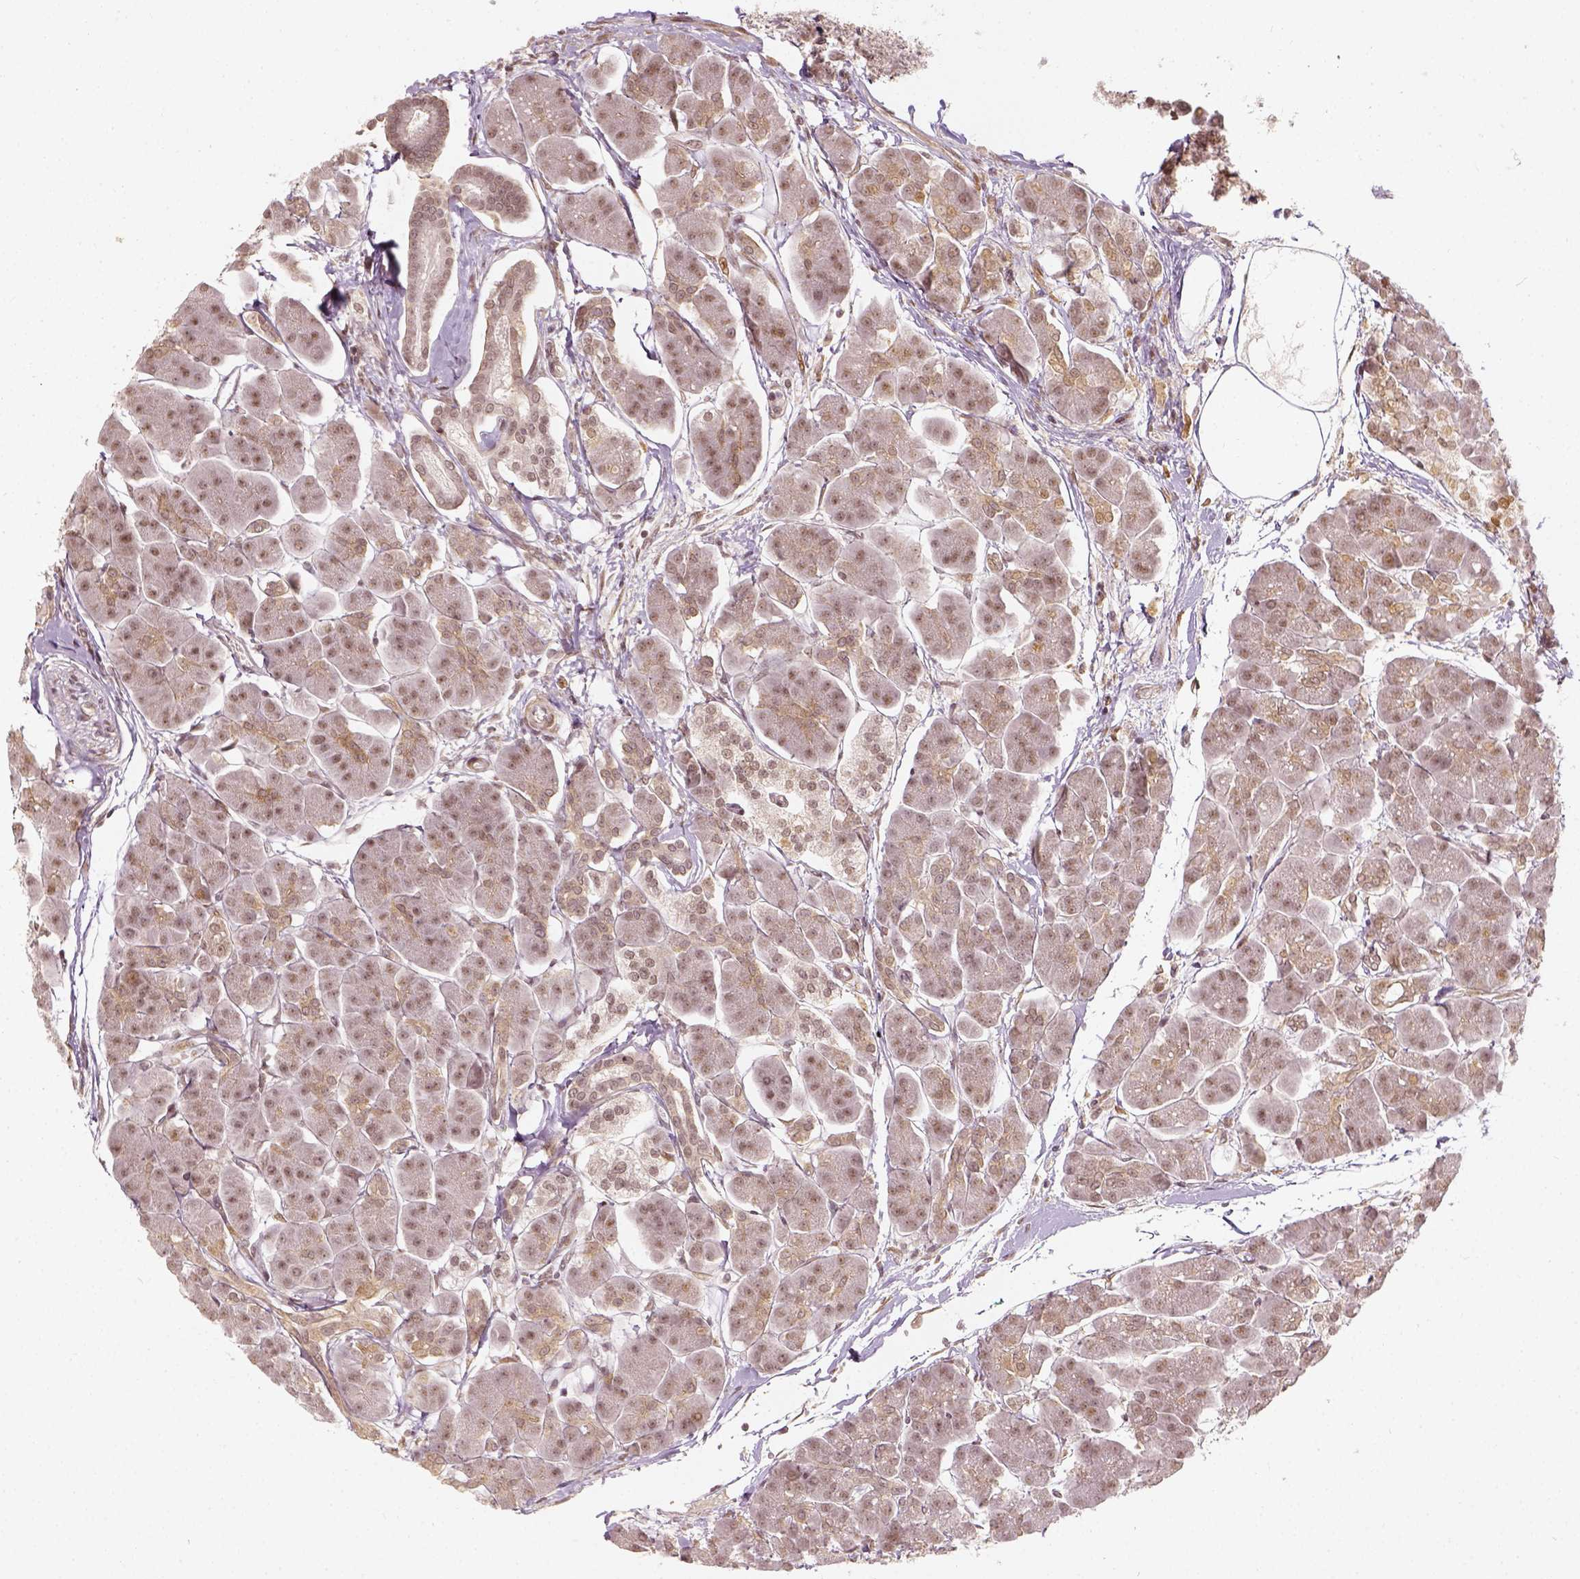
{"staining": {"intensity": "moderate", "quantity": "<25%", "location": "cytoplasmic/membranous,nuclear"}, "tissue": "pancreas", "cell_type": "Exocrine glandular cells", "image_type": "normal", "snomed": [{"axis": "morphology", "description": "Normal tissue, NOS"}, {"axis": "topography", "description": "Adipose tissue"}, {"axis": "topography", "description": "Pancreas"}, {"axis": "topography", "description": "Peripheral nerve tissue"}], "caption": "Immunohistochemistry (IHC) of benign human pancreas demonstrates low levels of moderate cytoplasmic/membranous,nuclear expression in approximately <25% of exocrine glandular cells. (DAB (3,3'-diaminobenzidine) IHC, brown staining for protein, blue staining for nuclei).", "gene": "ZMAT3", "patient": {"sex": "female", "age": 58}}